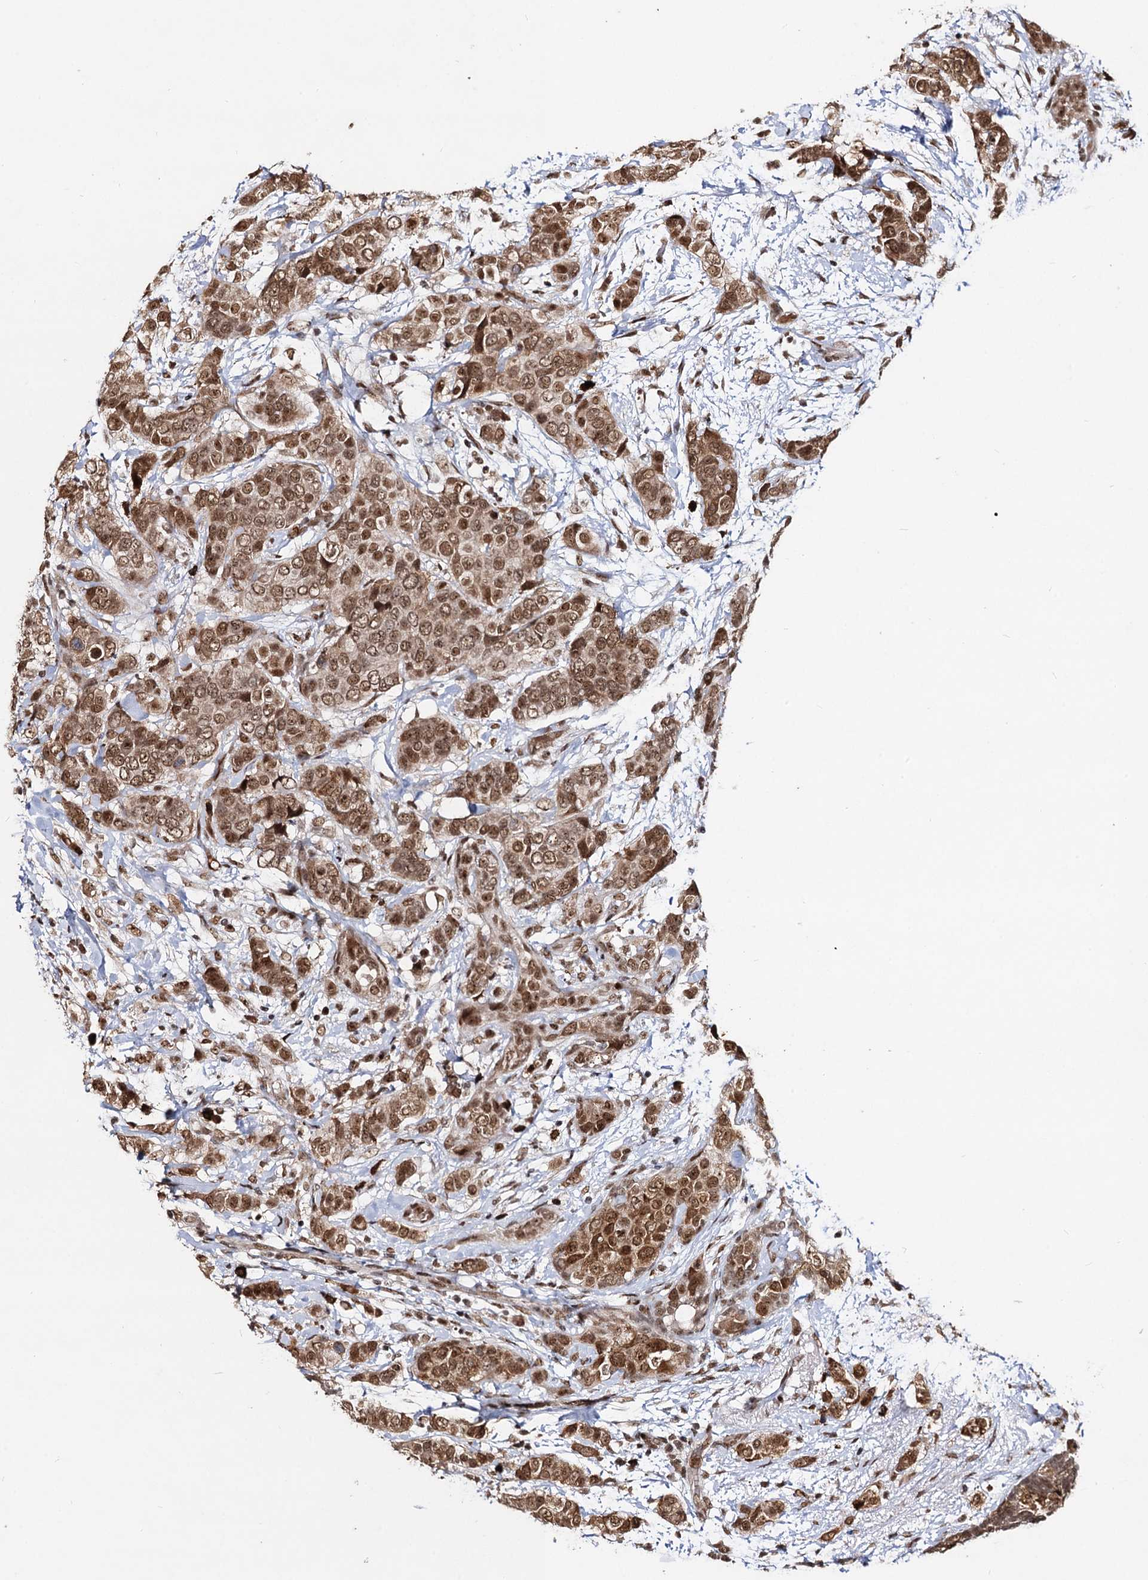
{"staining": {"intensity": "moderate", "quantity": ">75%", "location": "nuclear"}, "tissue": "breast cancer", "cell_type": "Tumor cells", "image_type": "cancer", "snomed": [{"axis": "morphology", "description": "Lobular carcinoma"}, {"axis": "topography", "description": "Breast"}], "caption": "This micrograph reveals IHC staining of breast lobular carcinoma, with medium moderate nuclear expression in approximately >75% of tumor cells.", "gene": "SFSWAP", "patient": {"sex": "female", "age": 51}}